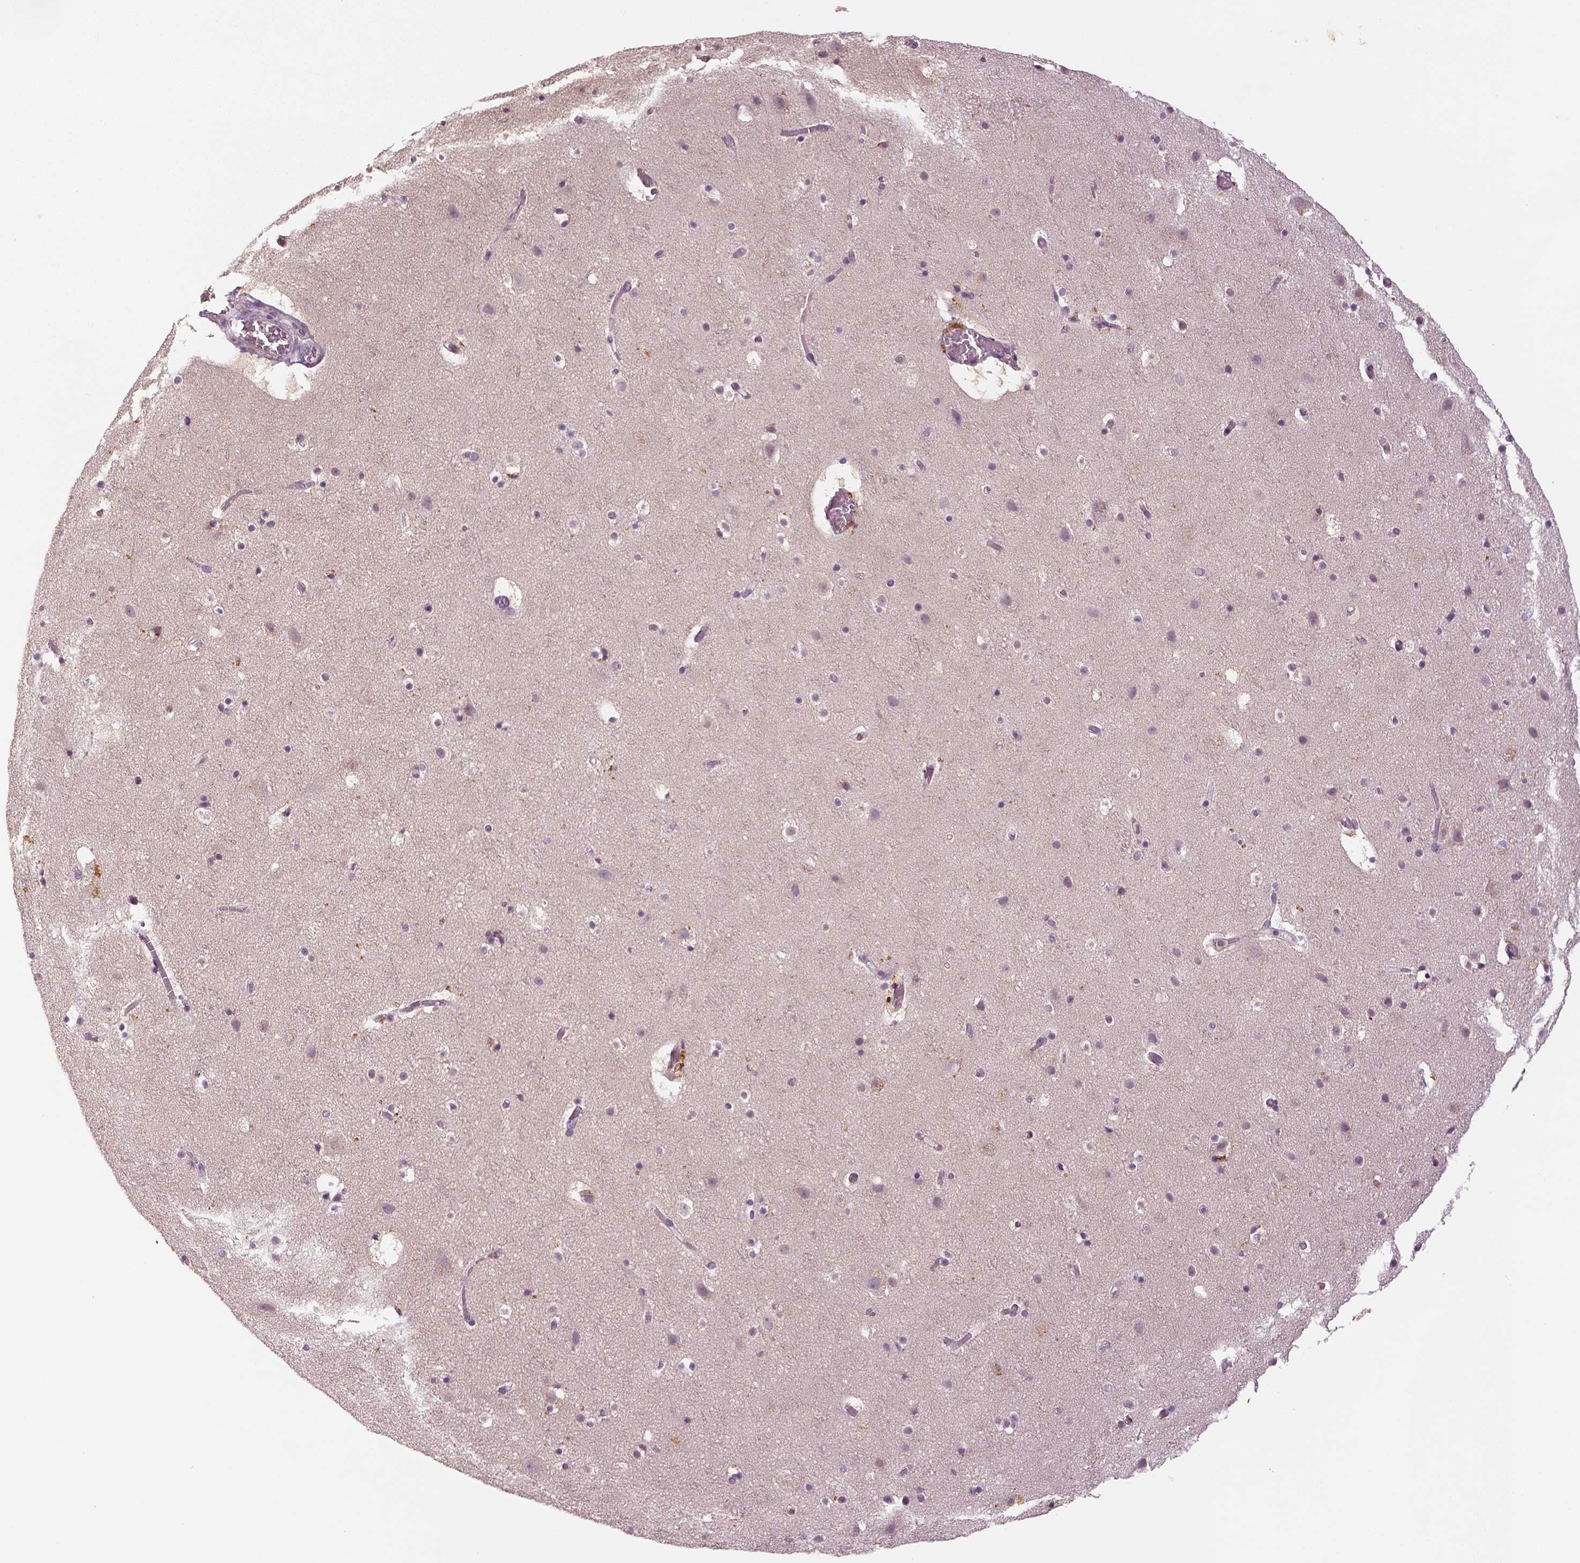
{"staining": {"intensity": "negative", "quantity": "none", "location": "none"}, "tissue": "cerebral cortex", "cell_type": "Endothelial cells", "image_type": "normal", "snomed": [{"axis": "morphology", "description": "Normal tissue, NOS"}, {"axis": "topography", "description": "Cerebral cortex"}], "caption": "DAB immunohistochemical staining of benign human cerebral cortex displays no significant positivity in endothelial cells.", "gene": "MKI67", "patient": {"sex": "female", "age": 42}}